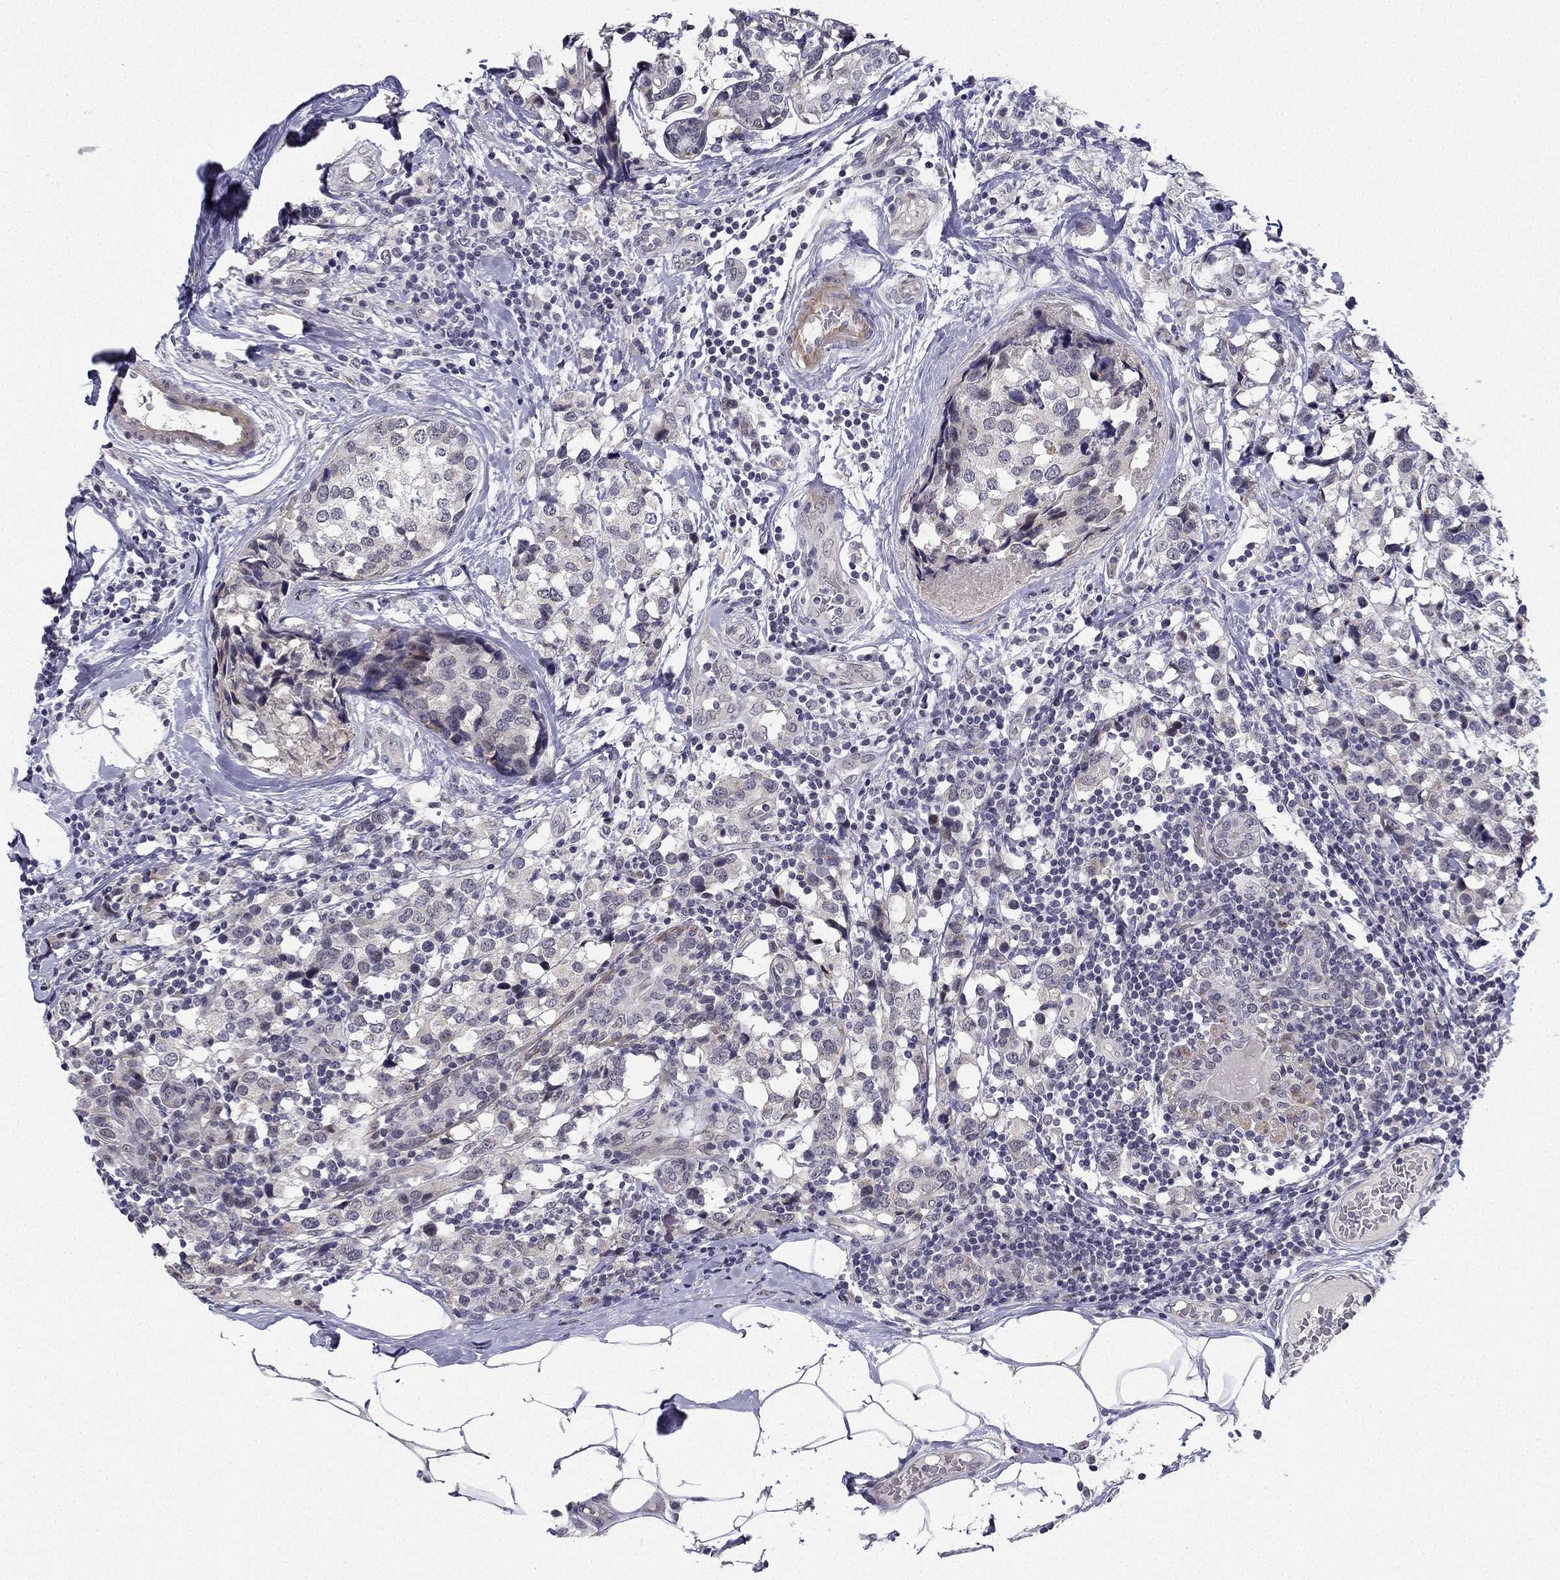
{"staining": {"intensity": "negative", "quantity": "none", "location": "none"}, "tissue": "breast cancer", "cell_type": "Tumor cells", "image_type": "cancer", "snomed": [{"axis": "morphology", "description": "Lobular carcinoma"}, {"axis": "topography", "description": "Breast"}], "caption": "Immunohistochemical staining of human breast cancer reveals no significant expression in tumor cells.", "gene": "CHST8", "patient": {"sex": "female", "age": 59}}